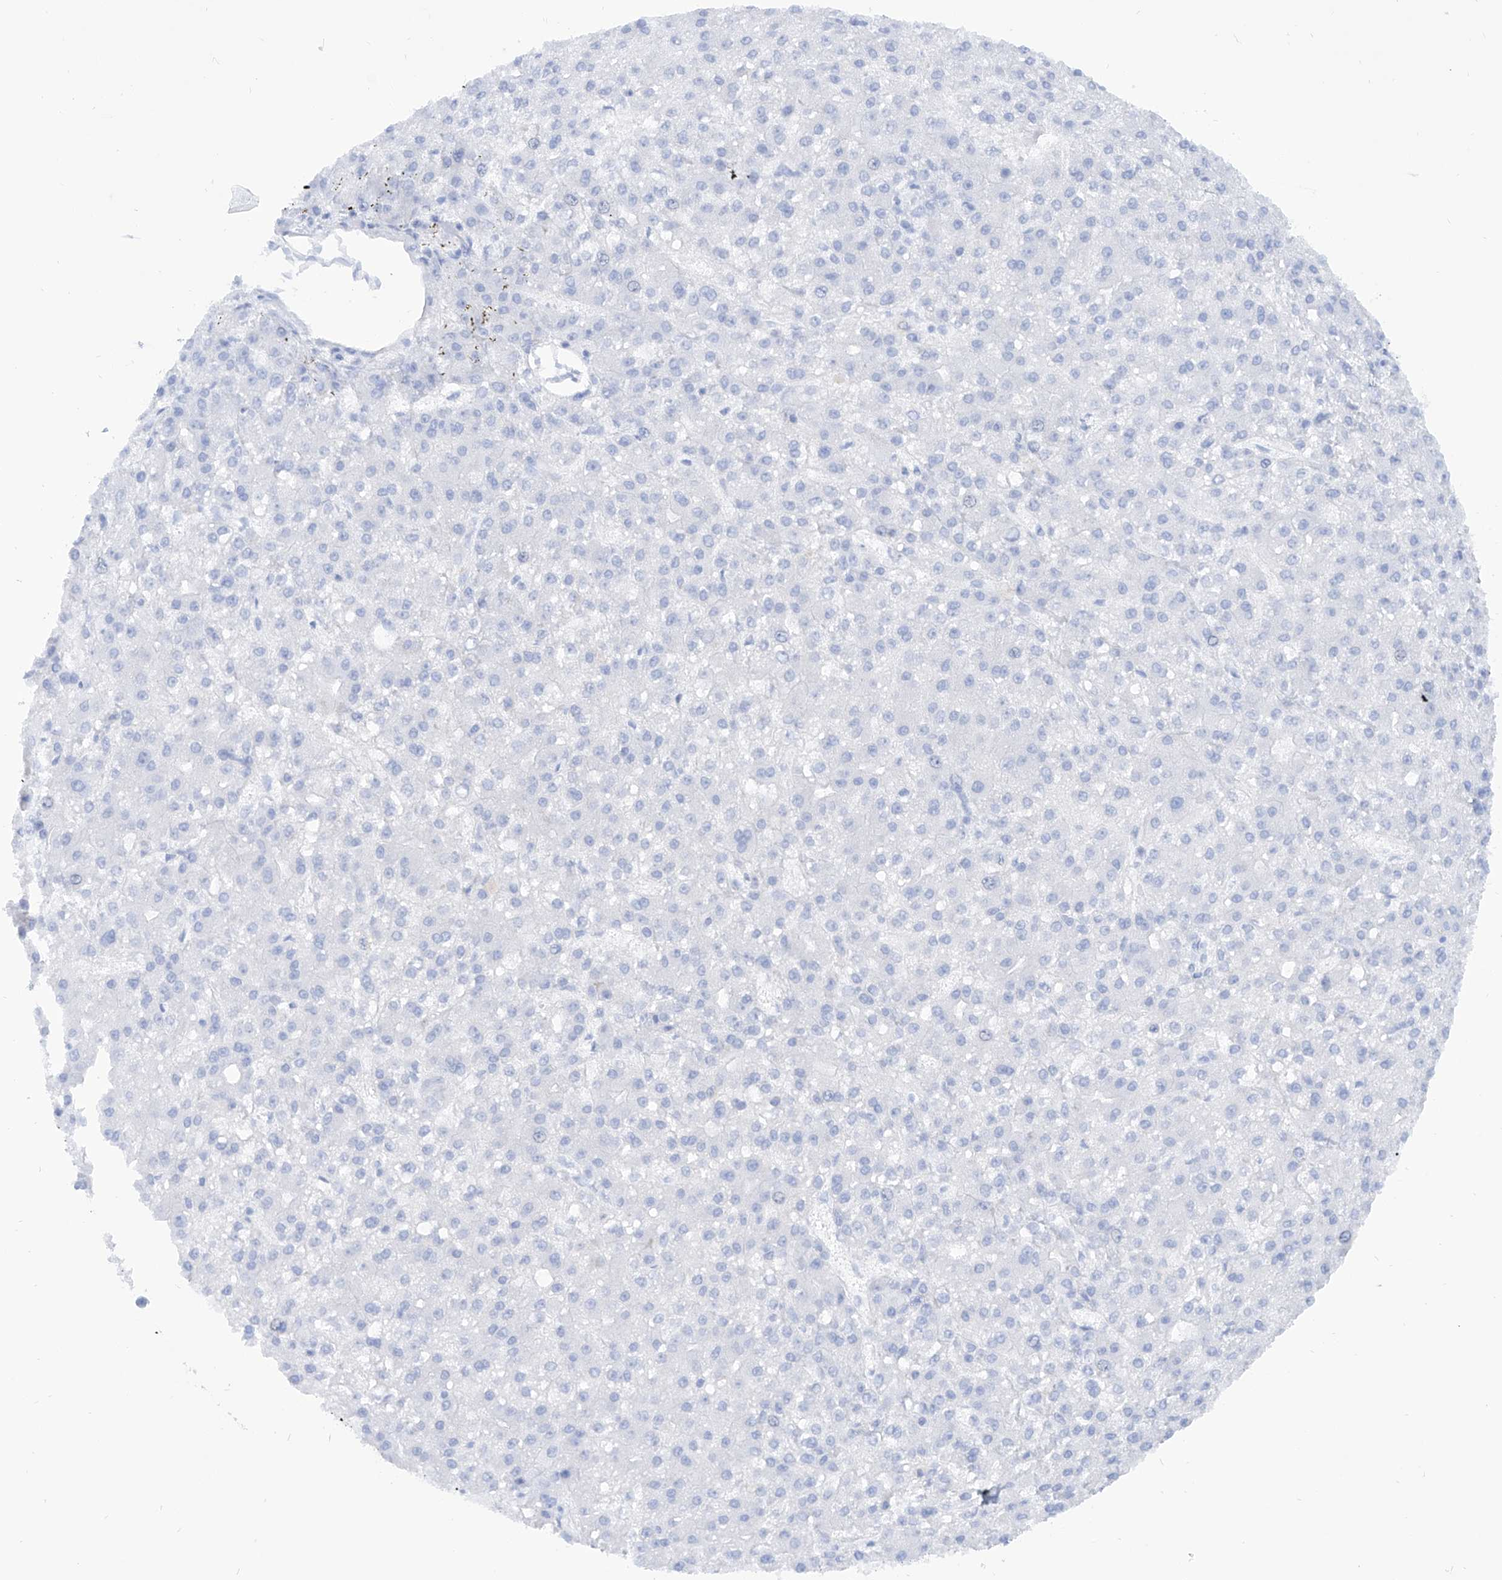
{"staining": {"intensity": "negative", "quantity": "none", "location": "none"}, "tissue": "liver cancer", "cell_type": "Tumor cells", "image_type": "cancer", "snomed": [{"axis": "morphology", "description": "Carcinoma, Hepatocellular, NOS"}, {"axis": "topography", "description": "Liver"}], "caption": "This is an IHC image of liver cancer. There is no staining in tumor cells.", "gene": "PDXK", "patient": {"sex": "male", "age": 67}}